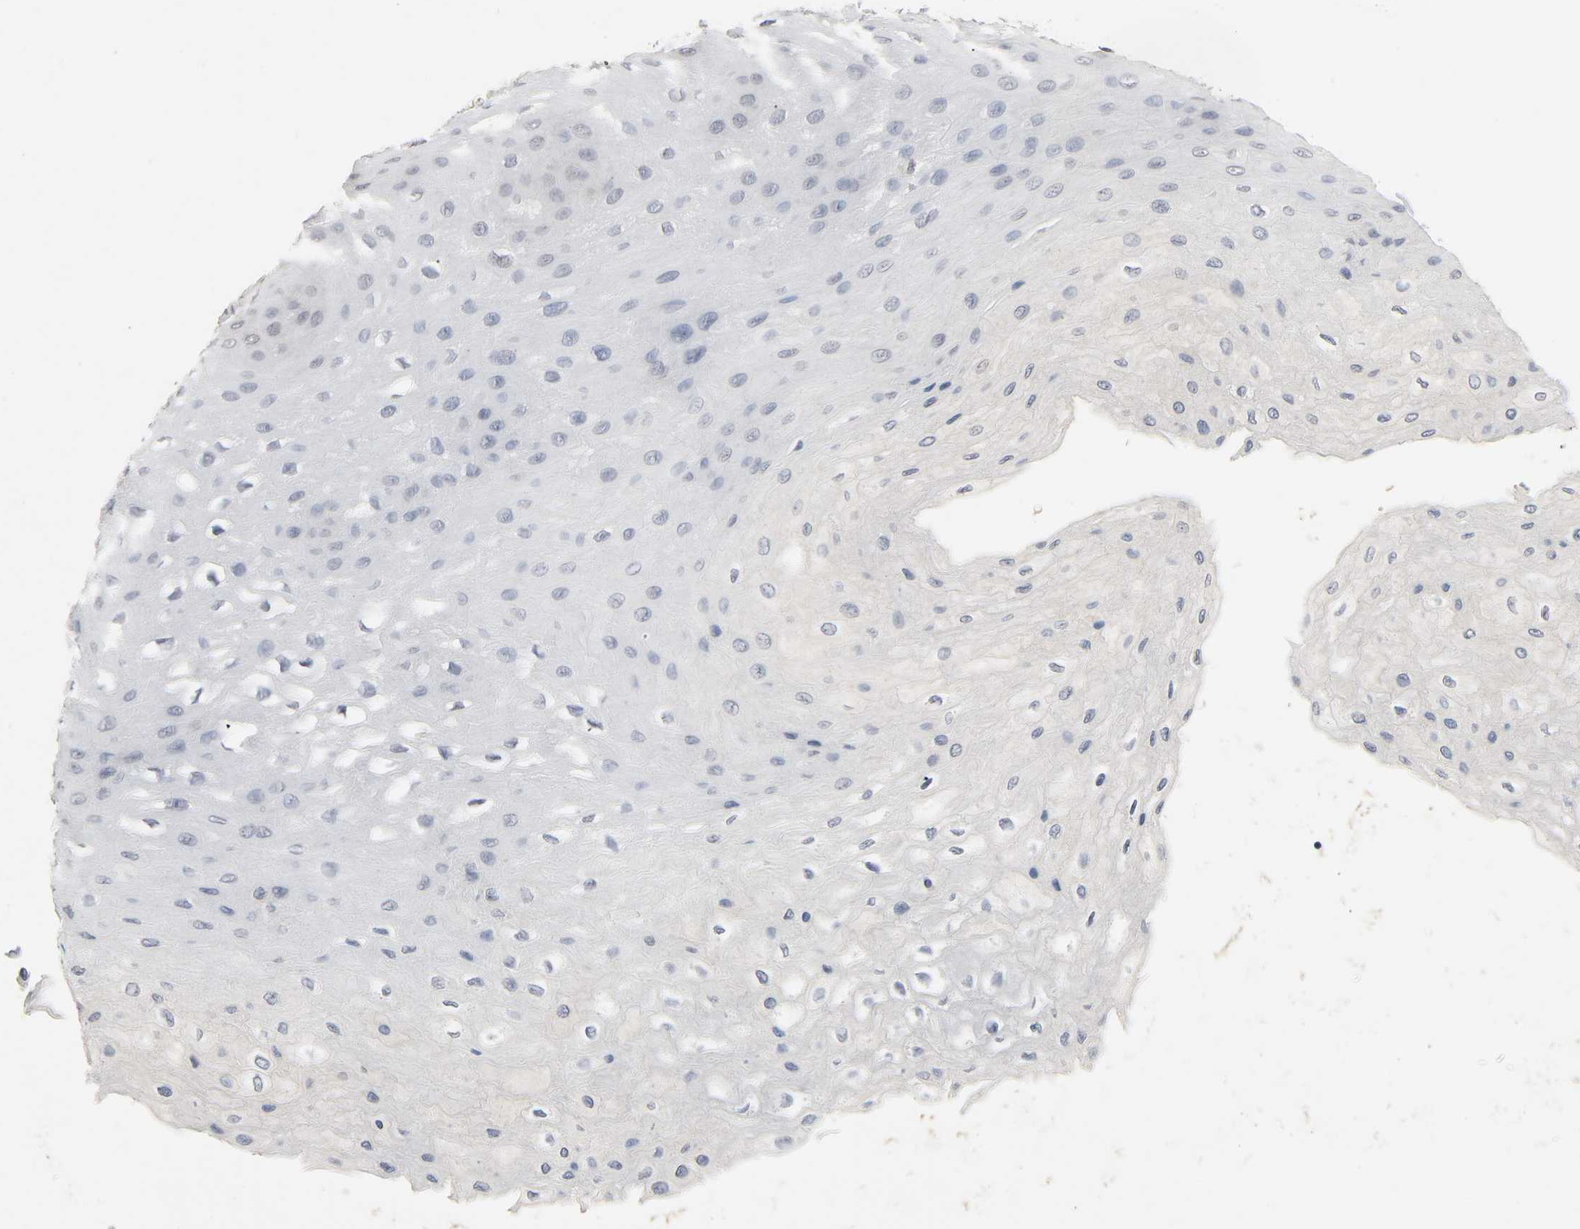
{"staining": {"intensity": "weak", "quantity": "<25%", "location": "nuclear"}, "tissue": "esophagus", "cell_type": "Squamous epithelial cells", "image_type": "normal", "snomed": [{"axis": "morphology", "description": "Normal tissue, NOS"}, {"axis": "topography", "description": "Esophagus"}], "caption": "Human esophagus stained for a protein using immunohistochemistry (IHC) exhibits no expression in squamous epithelial cells.", "gene": "MAPKAPK5", "patient": {"sex": "female", "age": 72}}